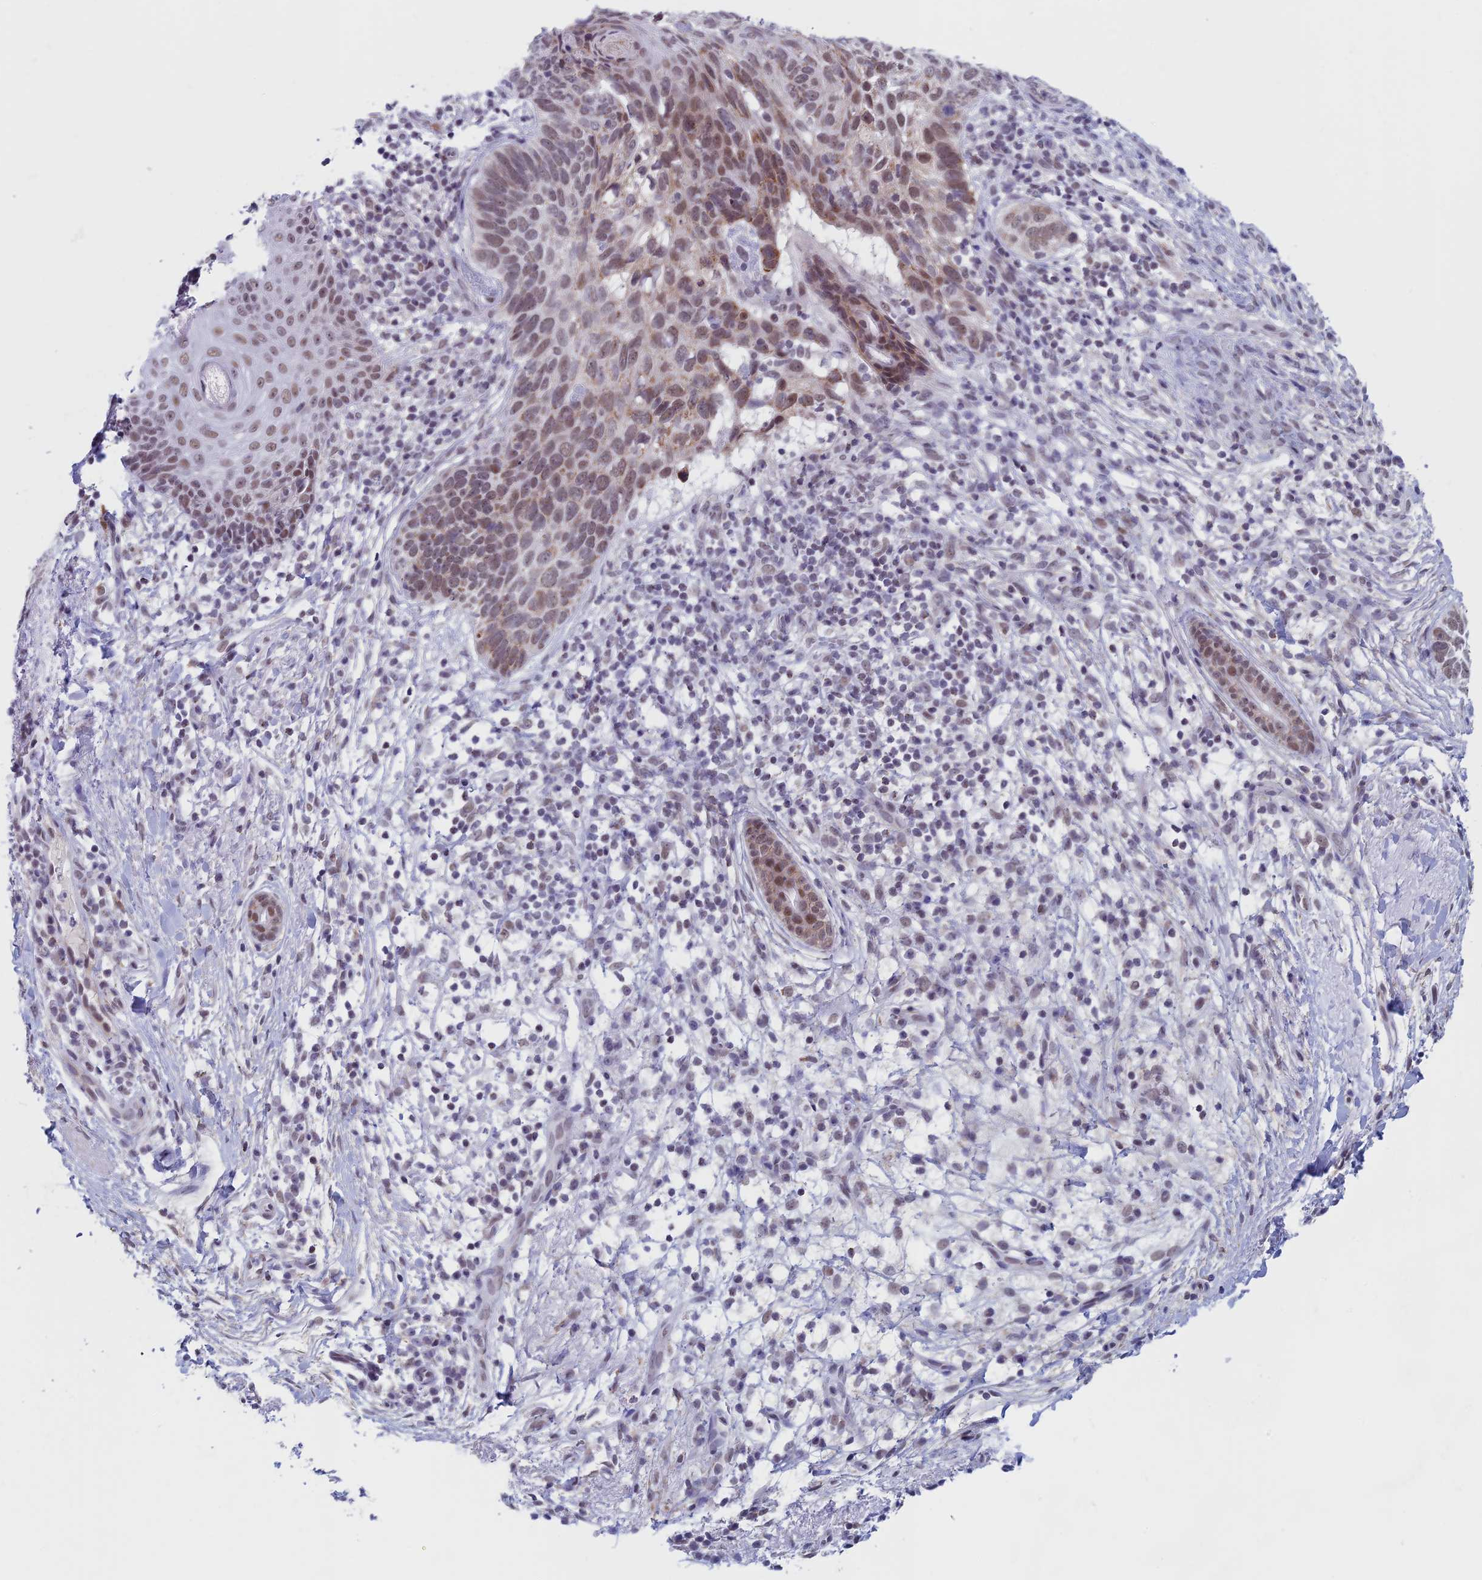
{"staining": {"intensity": "moderate", "quantity": ">75%", "location": "cytoplasmic/membranous,nuclear"}, "tissue": "skin cancer", "cell_type": "Tumor cells", "image_type": "cancer", "snomed": [{"axis": "morphology", "description": "Basal cell carcinoma"}, {"axis": "topography", "description": "Skin"}], "caption": "Tumor cells display moderate cytoplasmic/membranous and nuclear staining in approximately >75% of cells in skin basal cell carcinoma. (DAB (3,3'-diaminobenzidine) = brown stain, brightfield microscopy at high magnification).", "gene": "ASH2L", "patient": {"sex": "male", "age": 85}}